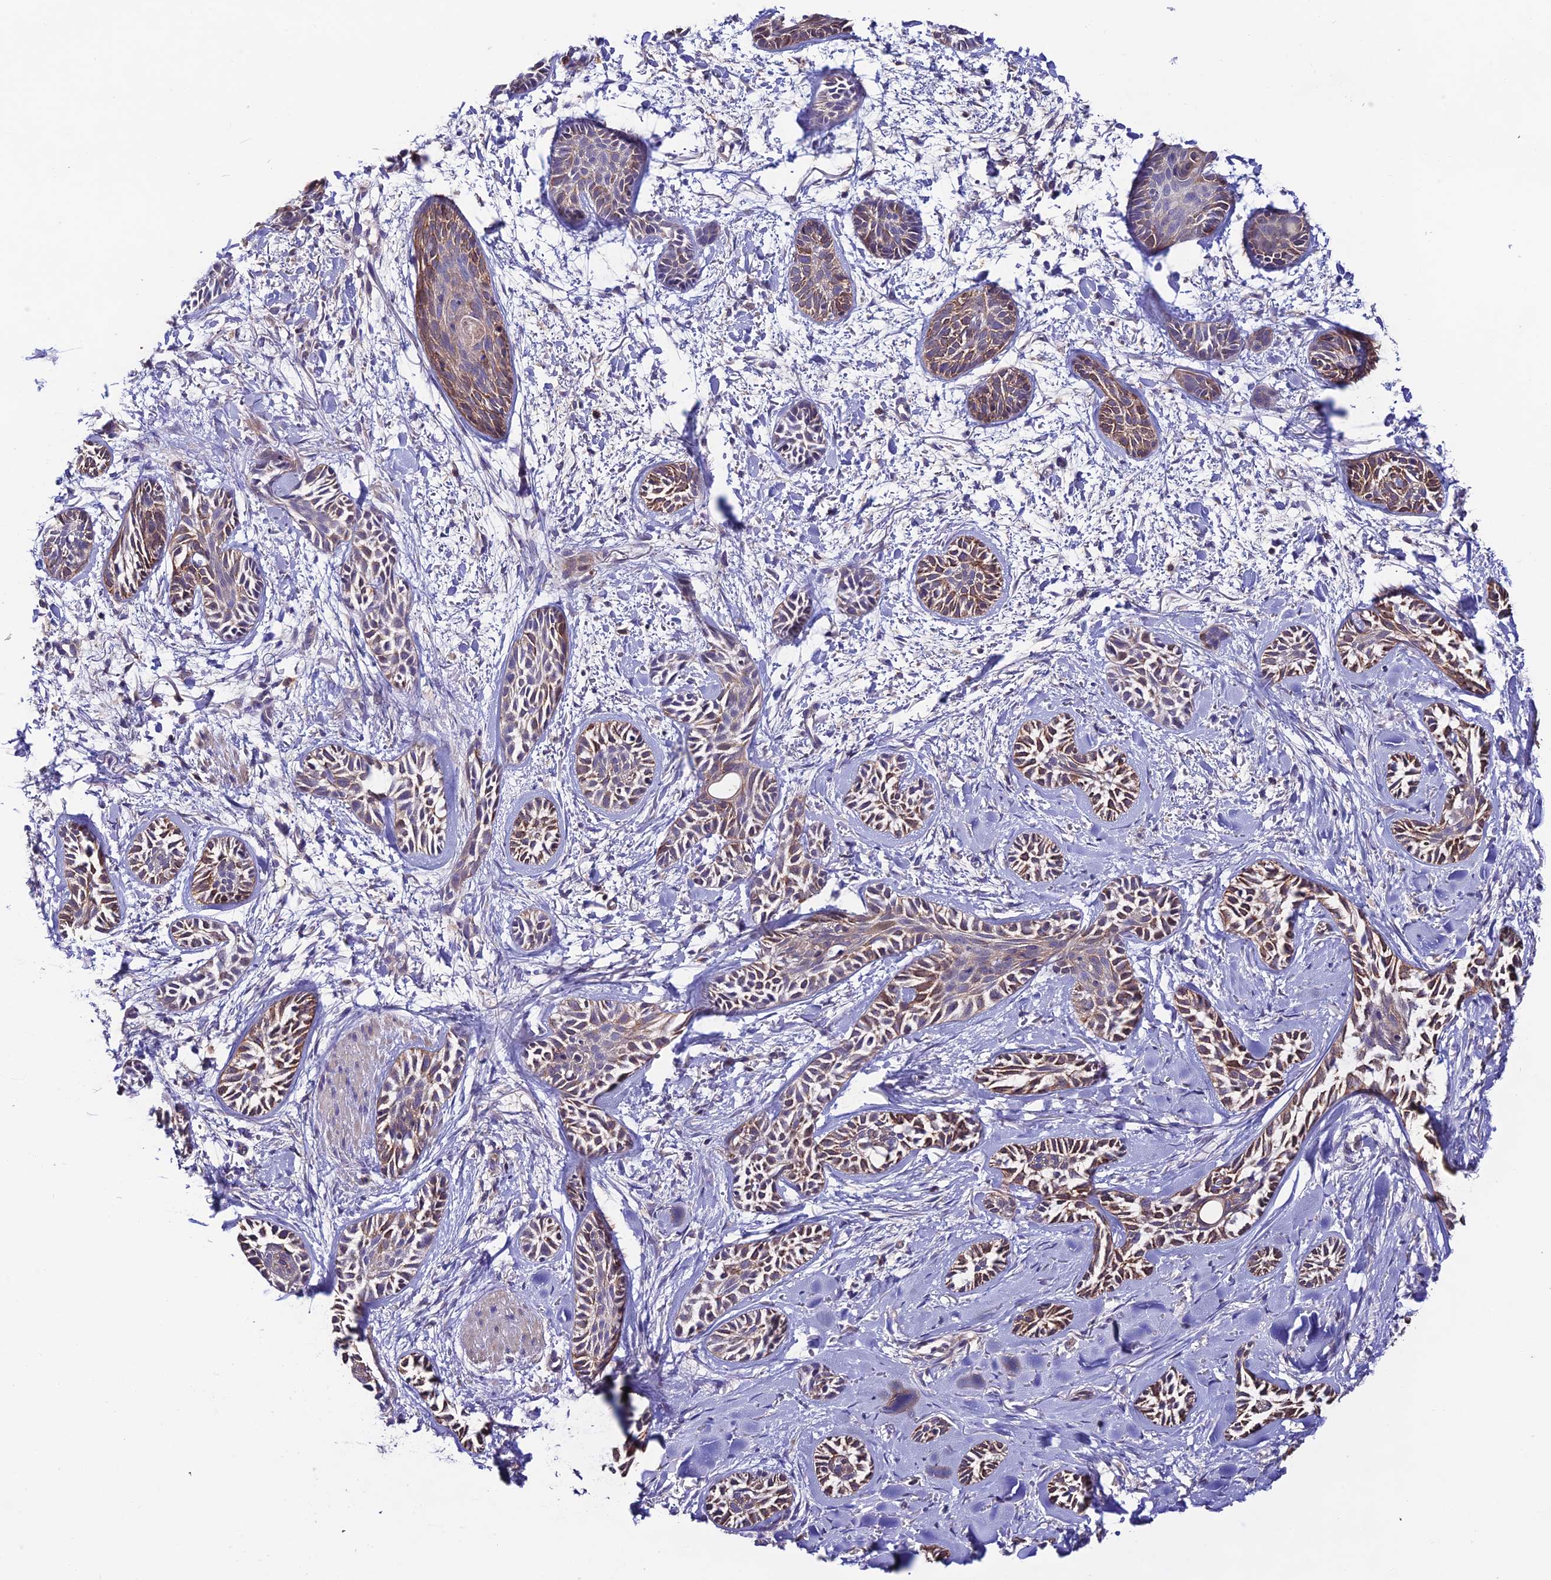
{"staining": {"intensity": "moderate", "quantity": ">75%", "location": "cytoplasmic/membranous"}, "tissue": "skin cancer", "cell_type": "Tumor cells", "image_type": "cancer", "snomed": [{"axis": "morphology", "description": "Basal cell carcinoma"}, {"axis": "topography", "description": "Skin"}], "caption": "This photomicrograph reveals skin basal cell carcinoma stained with immunohistochemistry (IHC) to label a protein in brown. The cytoplasmic/membranous of tumor cells show moderate positivity for the protein. Nuclei are counter-stained blue.", "gene": "BRME1", "patient": {"sex": "female", "age": 59}}